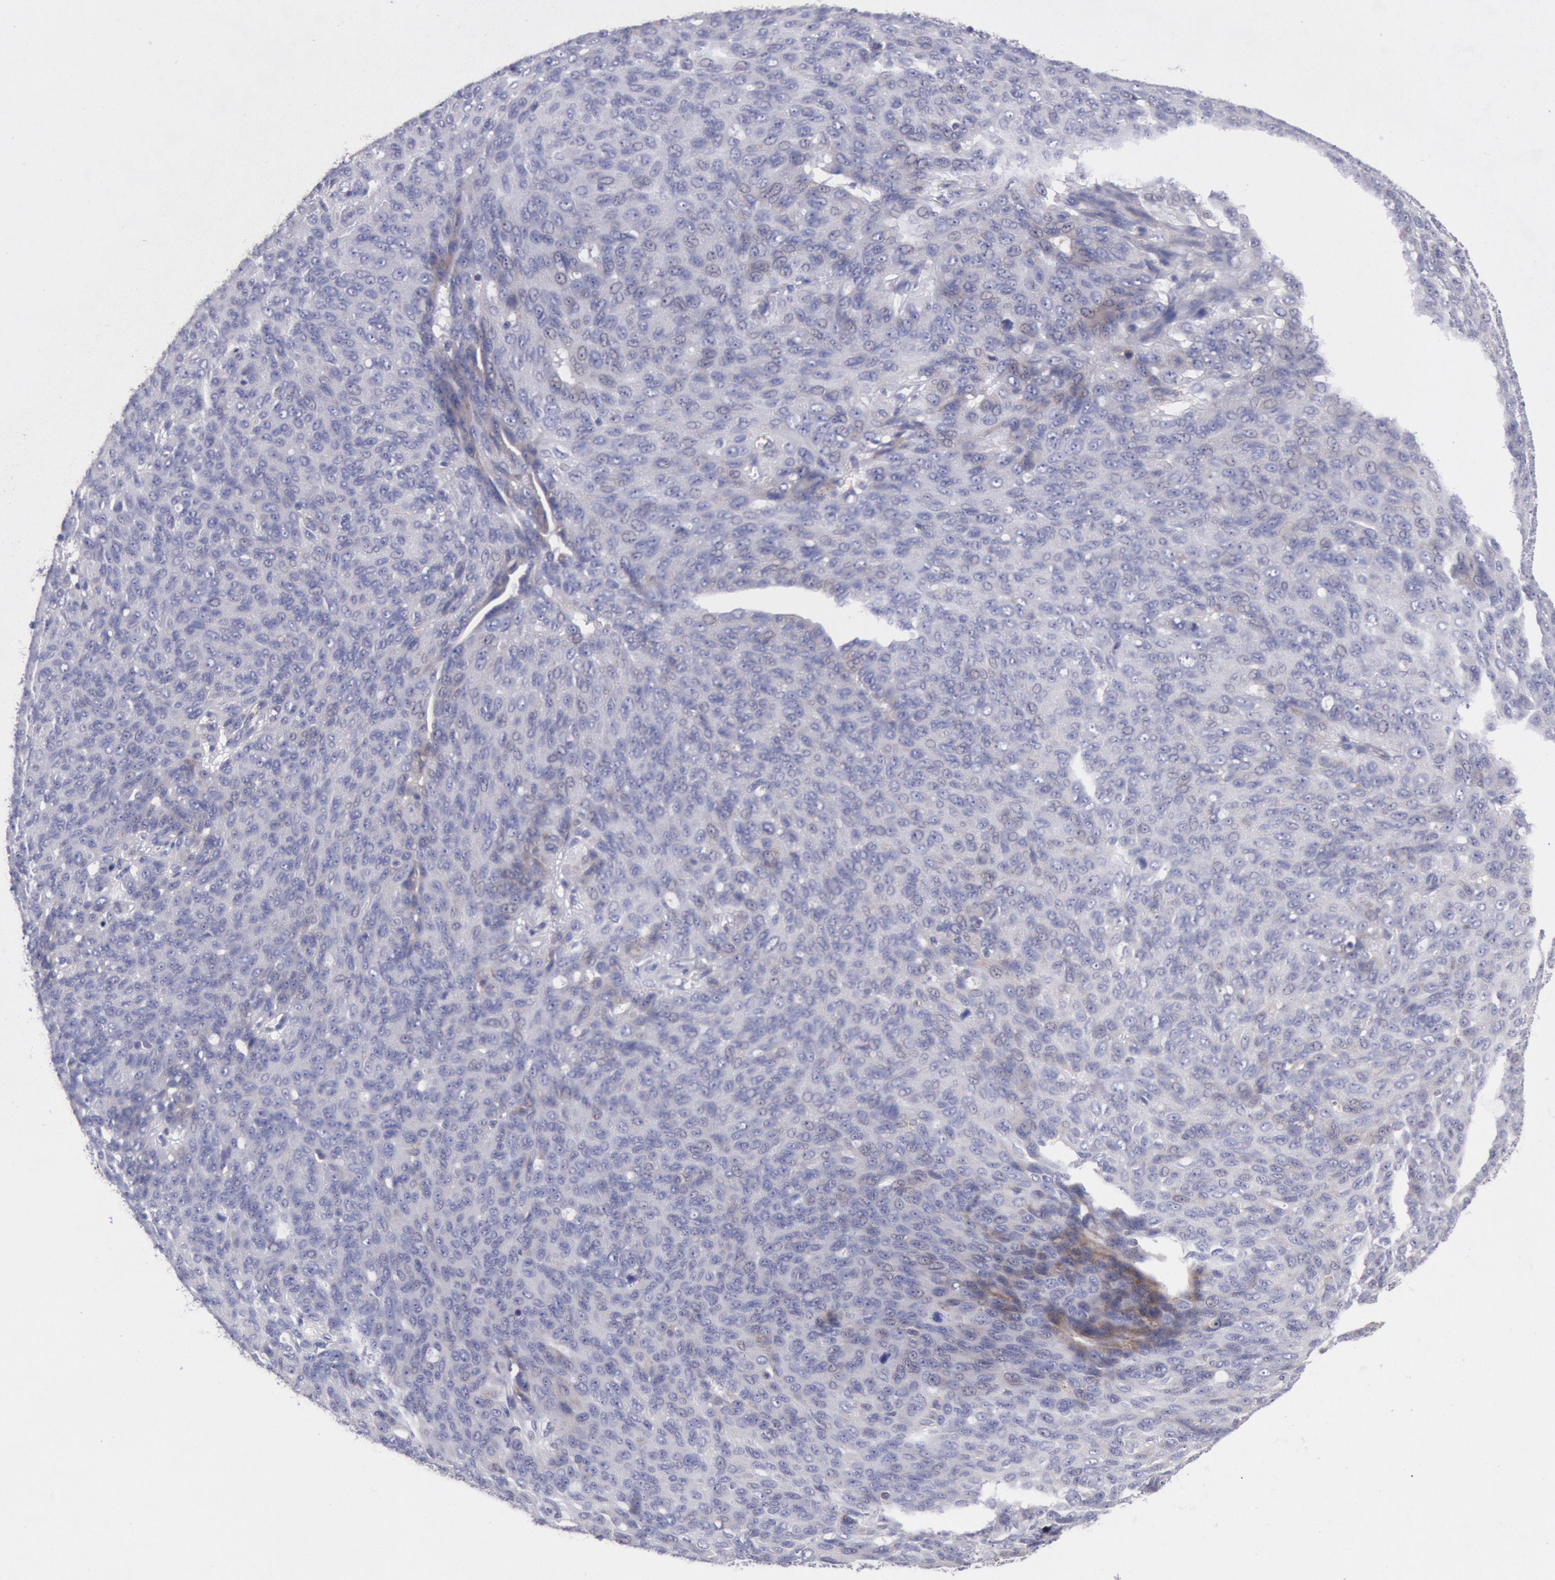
{"staining": {"intensity": "weak", "quantity": "25%-75%", "location": "cytoplasmic/membranous"}, "tissue": "ovarian cancer", "cell_type": "Tumor cells", "image_type": "cancer", "snomed": [{"axis": "morphology", "description": "Carcinoma, endometroid"}, {"axis": "topography", "description": "Ovary"}], "caption": "The immunohistochemical stain labels weak cytoplasmic/membranous expression in tumor cells of ovarian cancer tissue.", "gene": "GAL3ST1", "patient": {"sex": "female", "age": 60}}